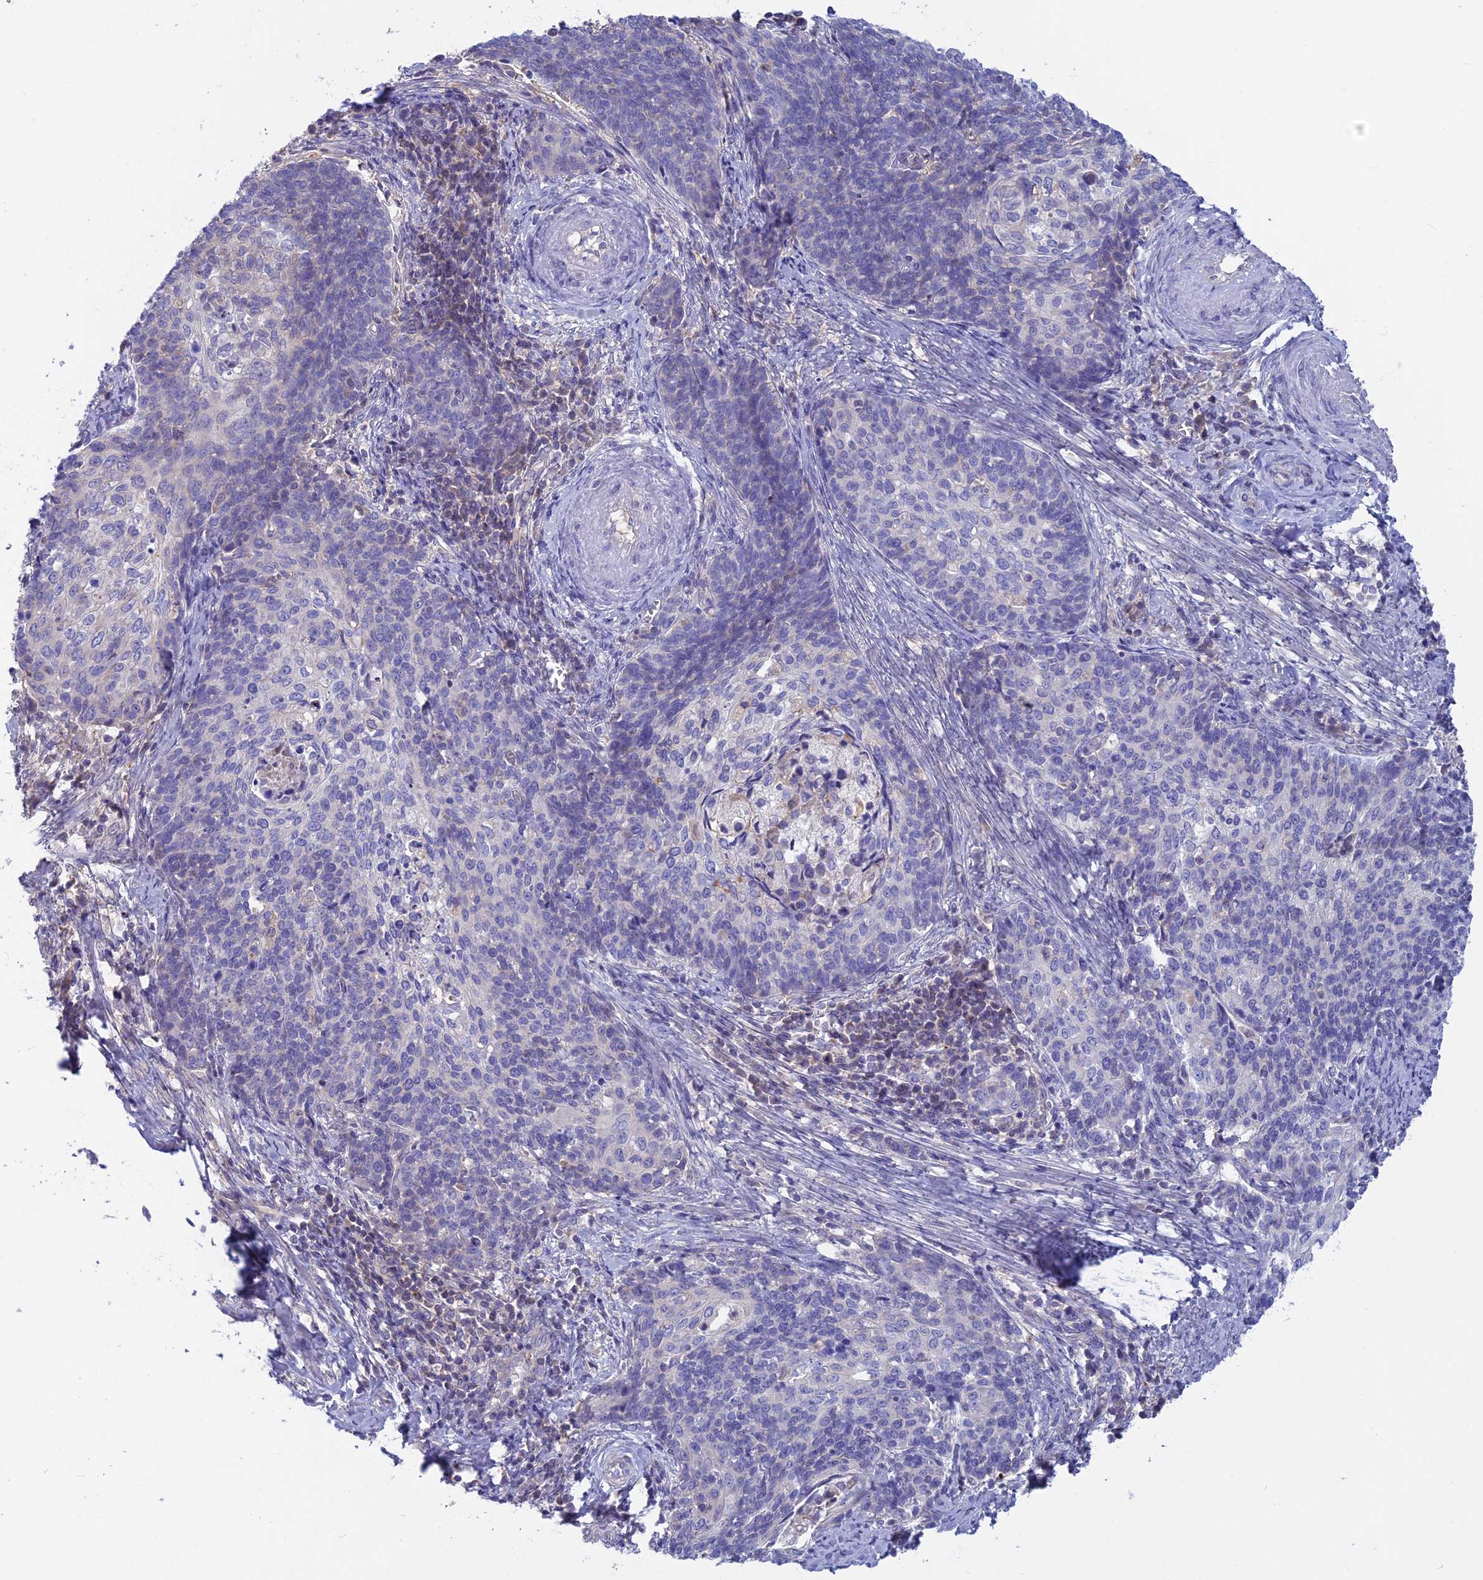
{"staining": {"intensity": "negative", "quantity": "none", "location": "none"}, "tissue": "cervical cancer", "cell_type": "Tumor cells", "image_type": "cancer", "snomed": [{"axis": "morphology", "description": "Squamous cell carcinoma, NOS"}, {"axis": "topography", "description": "Cervix"}], "caption": "DAB (3,3'-diaminobenzidine) immunohistochemical staining of human cervical cancer displays no significant staining in tumor cells. Brightfield microscopy of IHC stained with DAB (3,3'-diaminobenzidine) (brown) and hematoxylin (blue), captured at high magnification.", "gene": "SNAP91", "patient": {"sex": "female", "age": 39}}